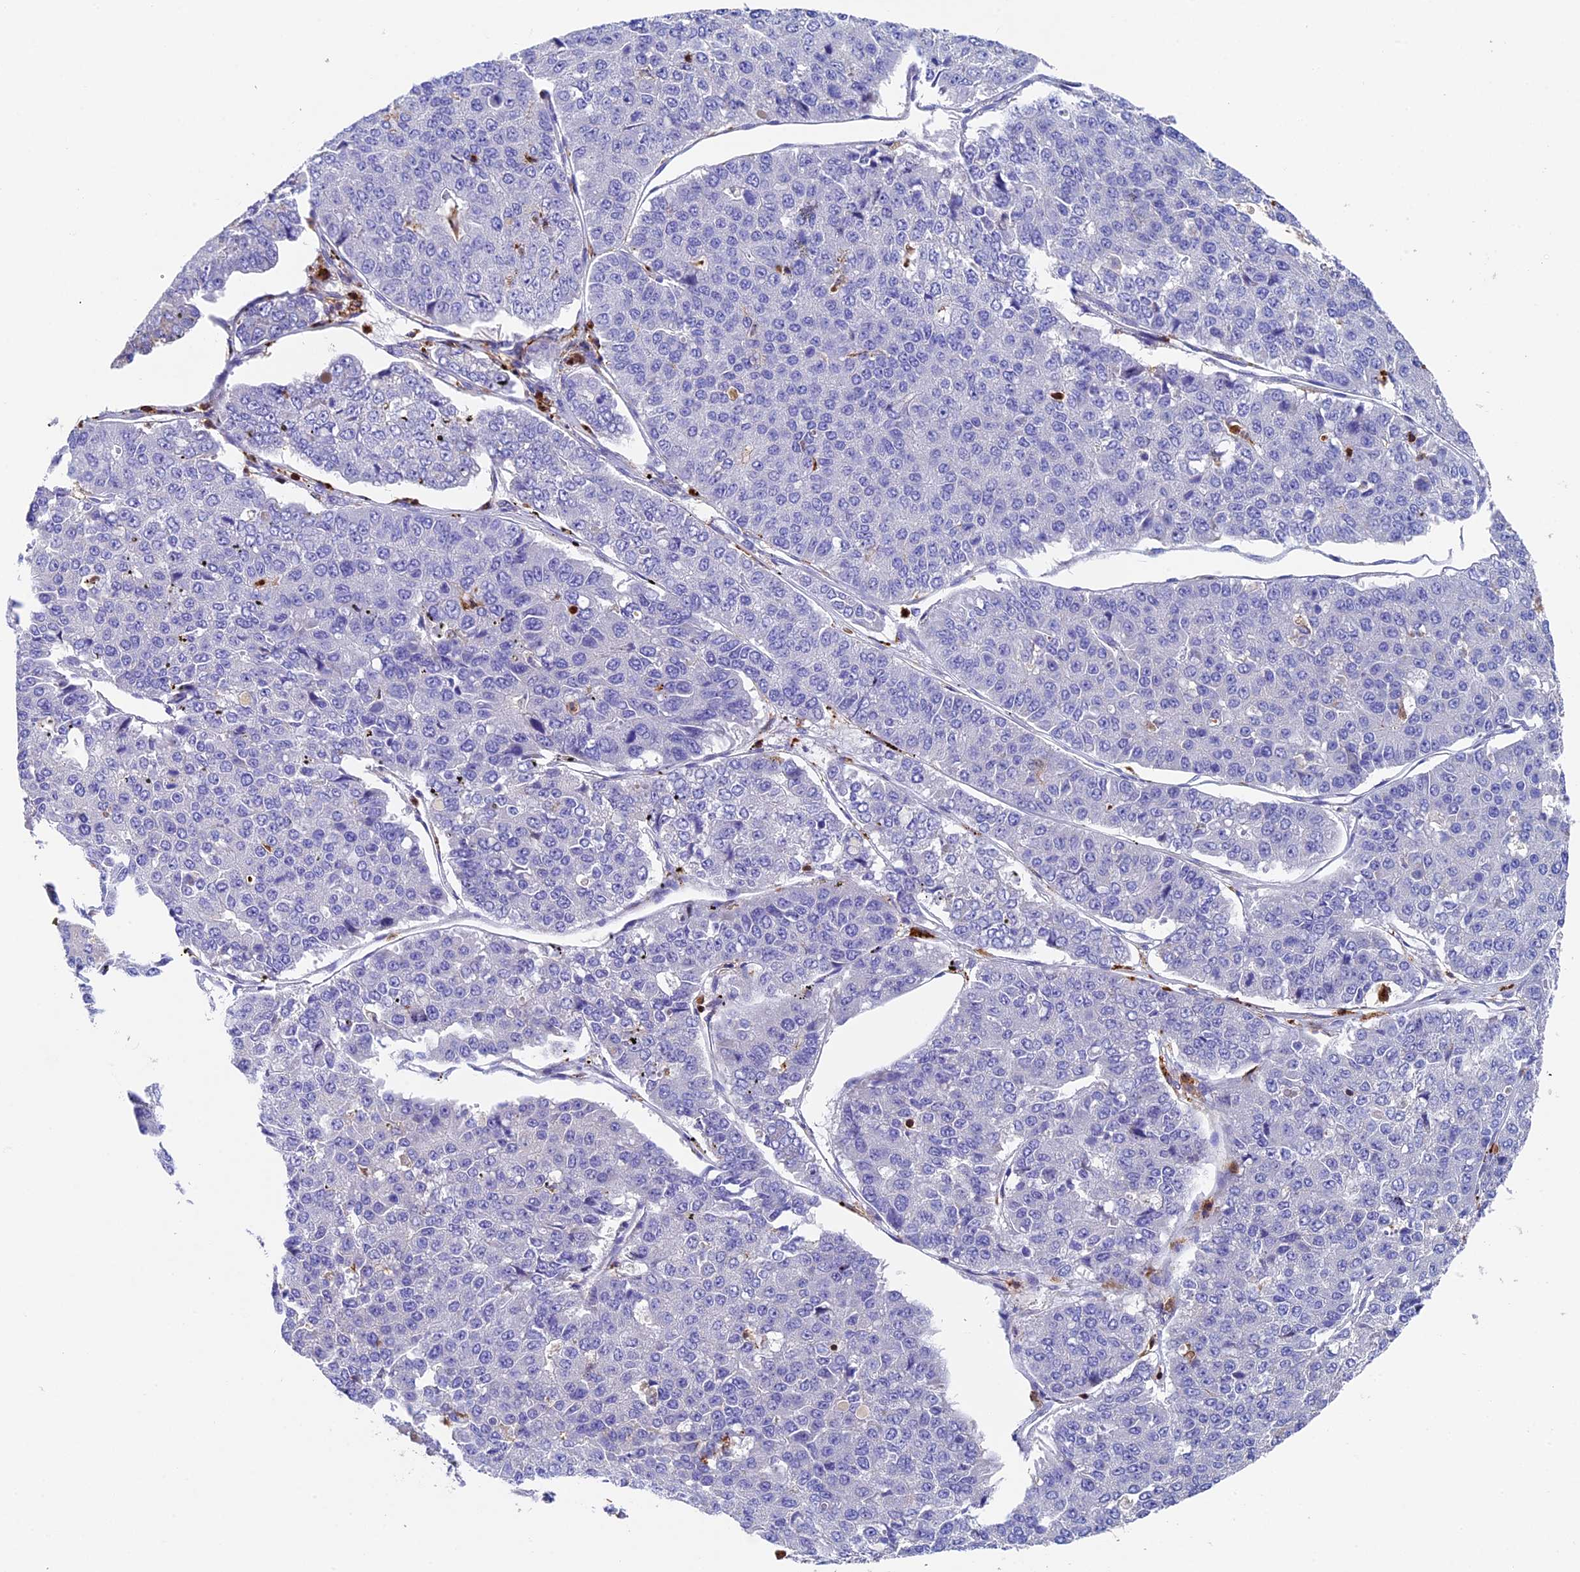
{"staining": {"intensity": "negative", "quantity": "none", "location": "none"}, "tissue": "pancreatic cancer", "cell_type": "Tumor cells", "image_type": "cancer", "snomed": [{"axis": "morphology", "description": "Adenocarcinoma, NOS"}, {"axis": "topography", "description": "Pancreas"}], "caption": "Immunohistochemical staining of human pancreatic adenocarcinoma shows no significant staining in tumor cells.", "gene": "ADAT1", "patient": {"sex": "male", "age": 50}}